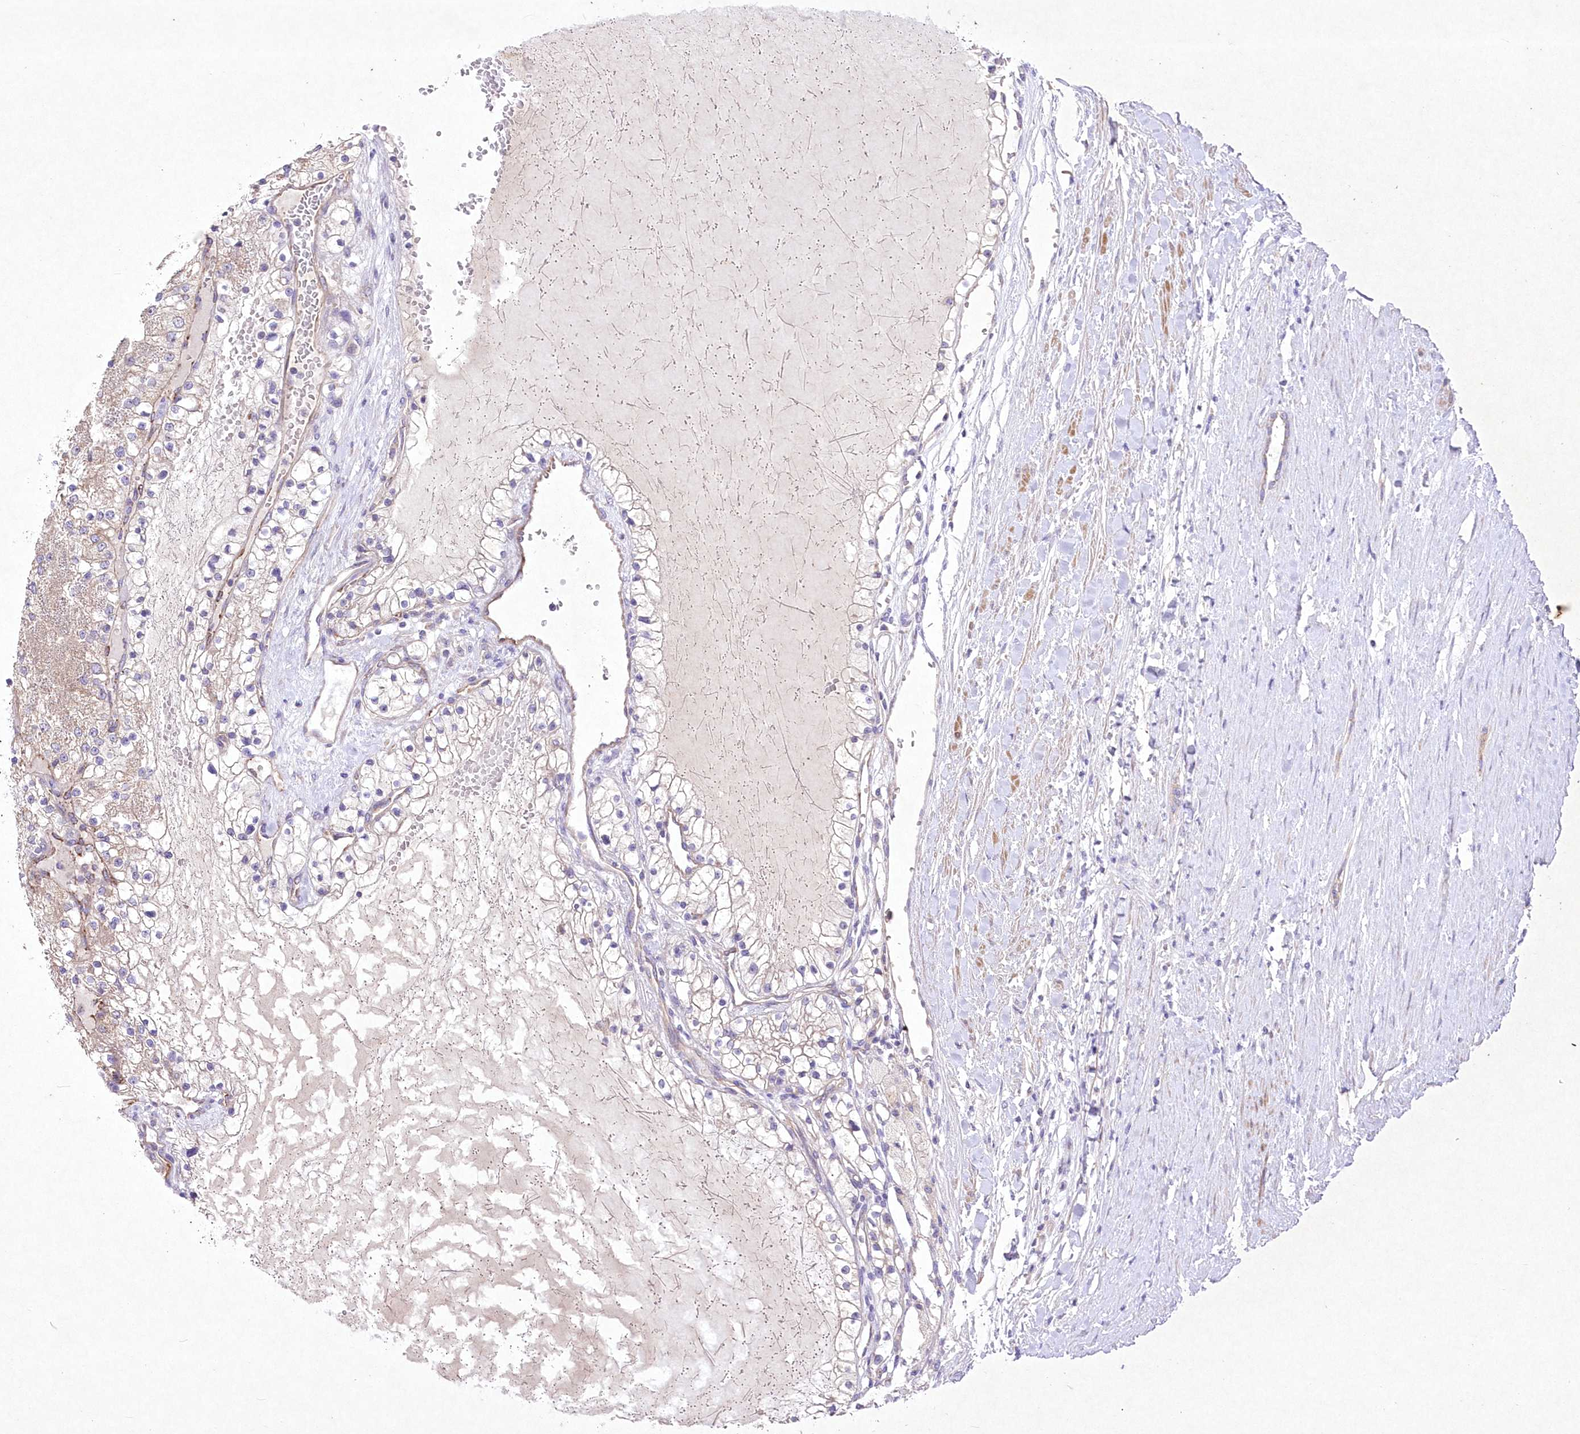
{"staining": {"intensity": "negative", "quantity": "none", "location": "none"}, "tissue": "renal cancer", "cell_type": "Tumor cells", "image_type": "cancer", "snomed": [{"axis": "morphology", "description": "Normal tissue, NOS"}, {"axis": "morphology", "description": "Adenocarcinoma, NOS"}, {"axis": "topography", "description": "Kidney"}], "caption": "Tumor cells are negative for protein expression in human renal cancer (adenocarcinoma).", "gene": "ITSN2", "patient": {"sex": "male", "age": 68}}